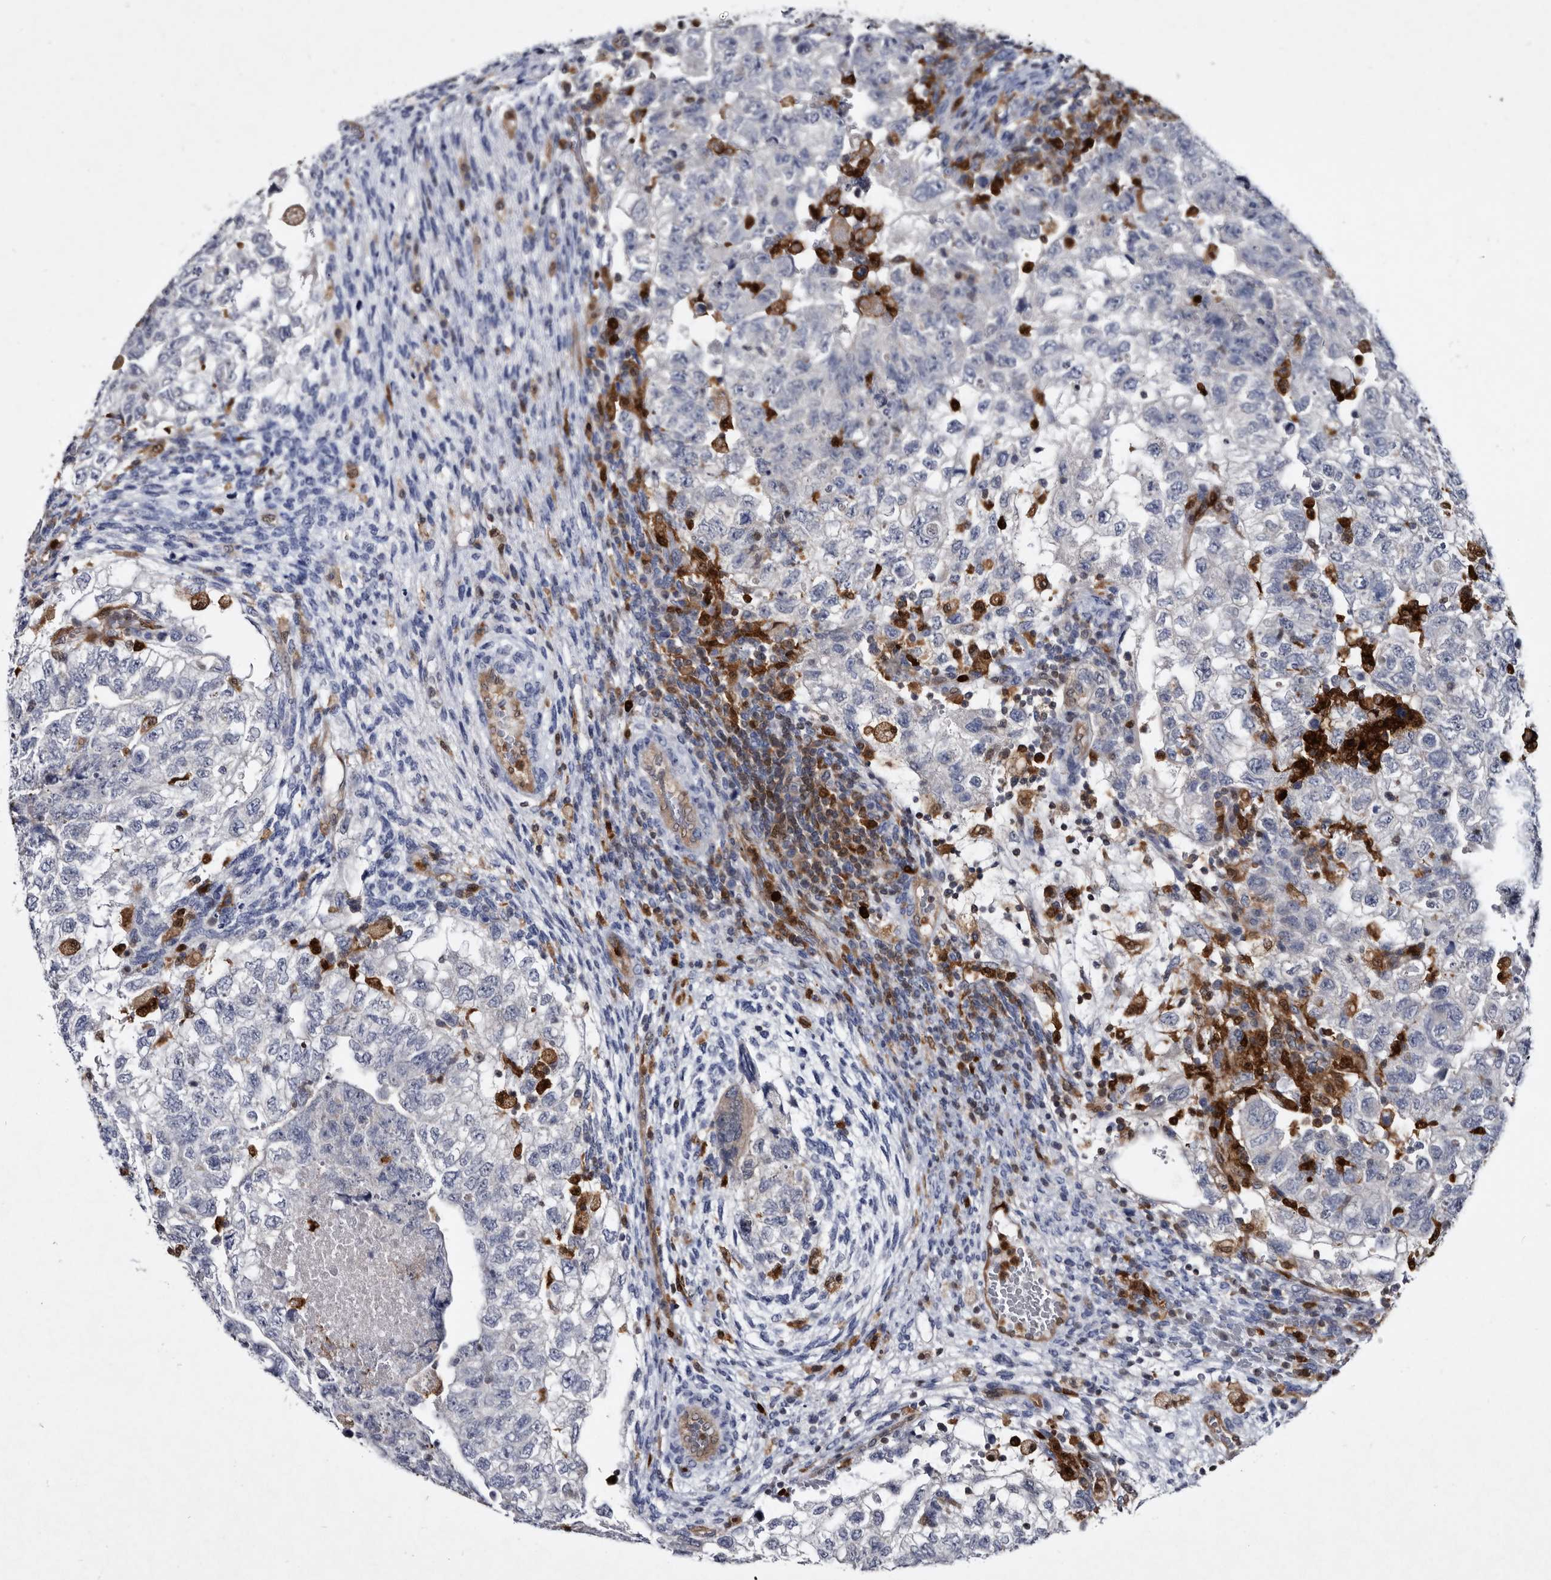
{"staining": {"intensity": "negative", "quantity": "none", "location": "none"}, "tissue": "testis cancer", "cell_type": "Tumor cells", "image_type": "cancer", "snomed": [{"axis": "morphology", "description": "Carcinoma, Embryonal, NOS"}, {"axis": "topography", "description": "Testis"}], "caption": "Tumor cells are negative for brown protein staining in testis cancer (embryonal carcinoma).", "gene": "SERPINB8", "patient": {"sex": "male", "age": 36}}